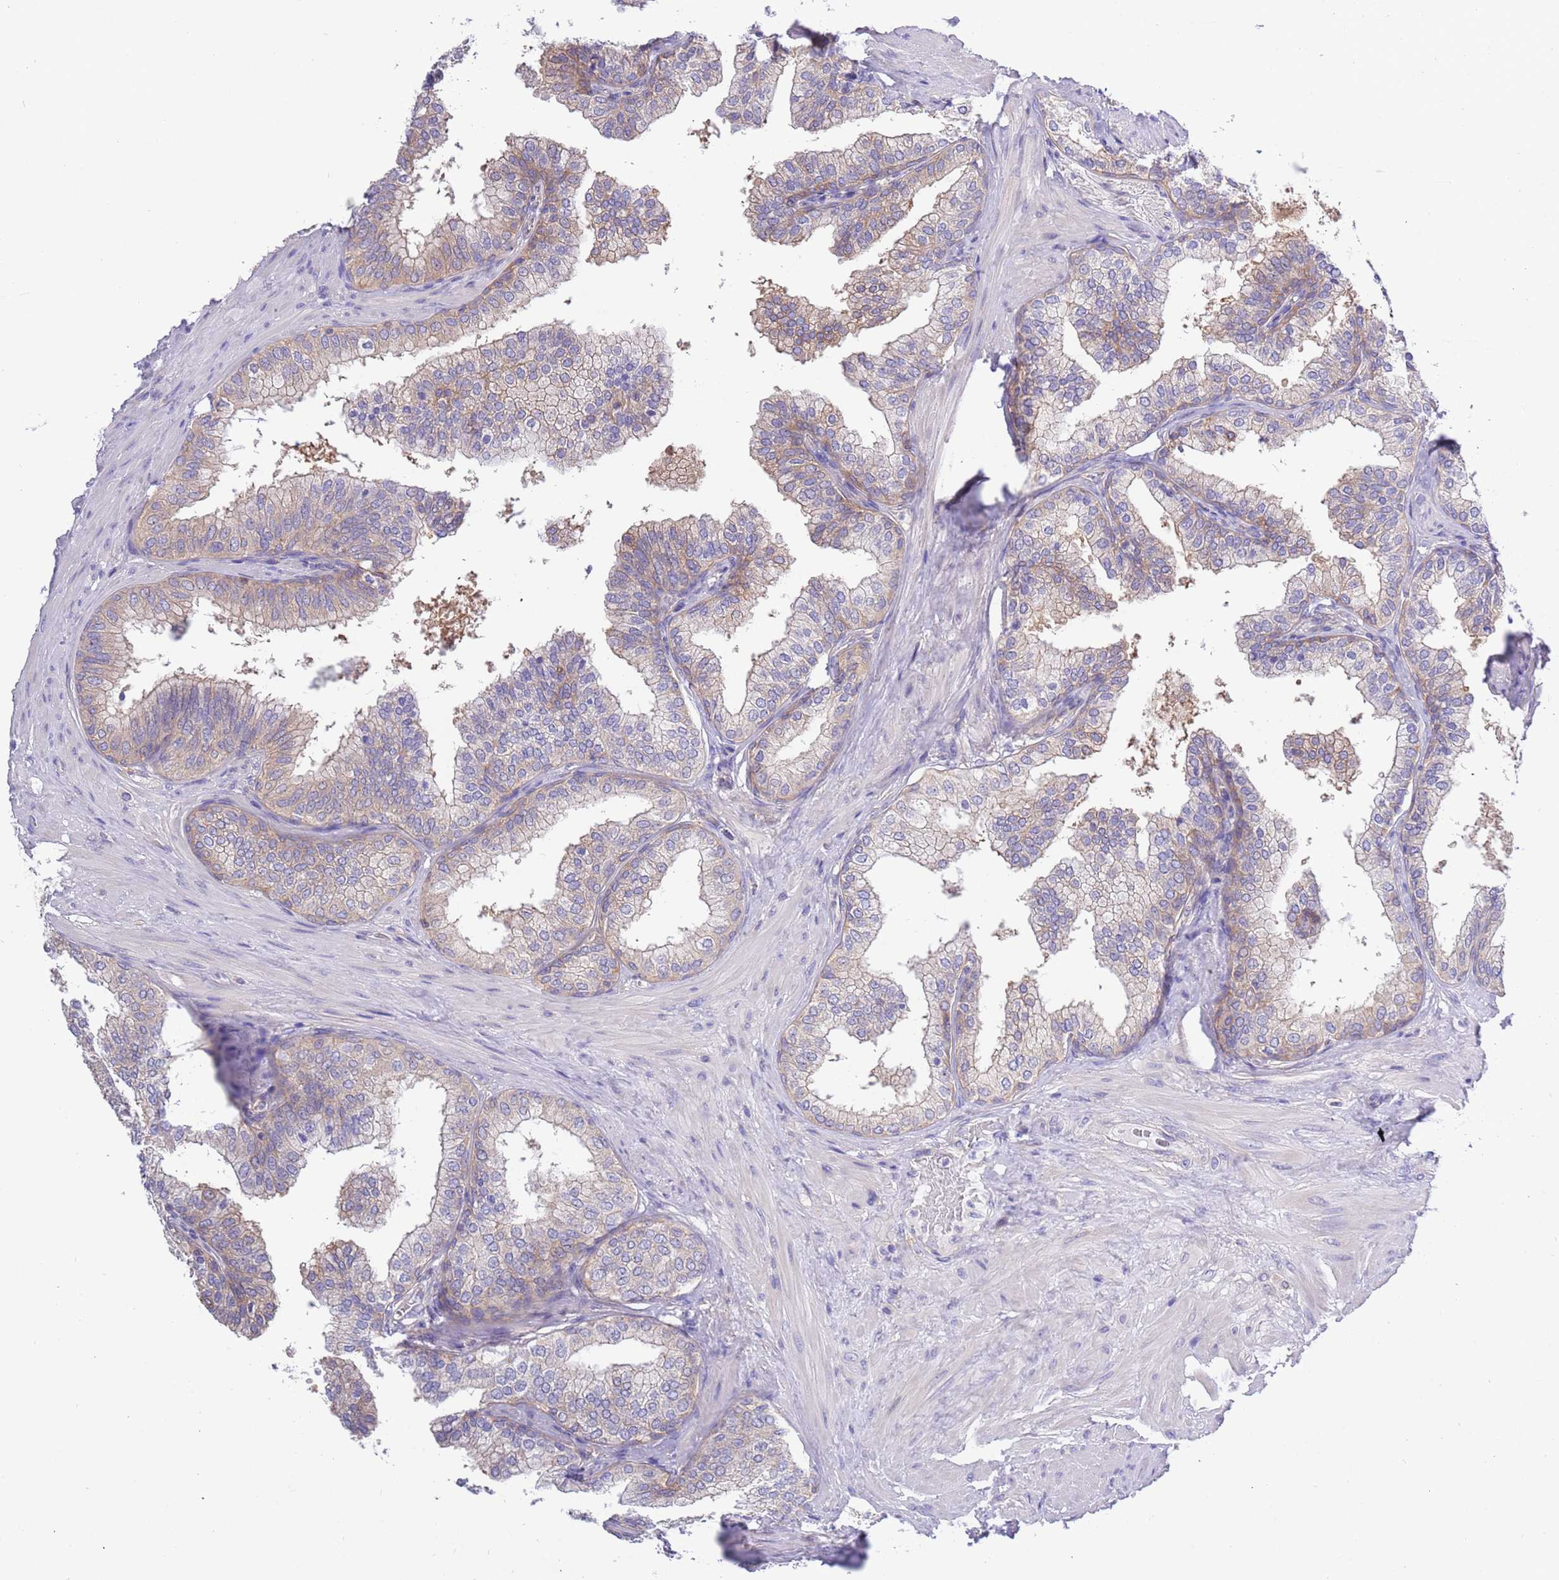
{"staining": {"intensity": "weak", "quantity": "25%-75%", "location": "cytoplasmic/membranous"}, "tissue": "prostate", "cell_type": "Glandular cells", "image_type": "normal", "snomed": [{"axis": "morphology", "description": "Normal tissue, NOS"}, {"axis": "topography", "description": "Prostate"}], "caption": "Normal prostate was stained to show a protein in brown. There is low levels of weak cytoplasmic/membranous staining in about 25%-75% of glandular cells. Immunohistochemistry stains the protein in brown and the nuclei are stained blue.", "gene": "STIP1", "patient": {"sex": "male", "age": 60}}